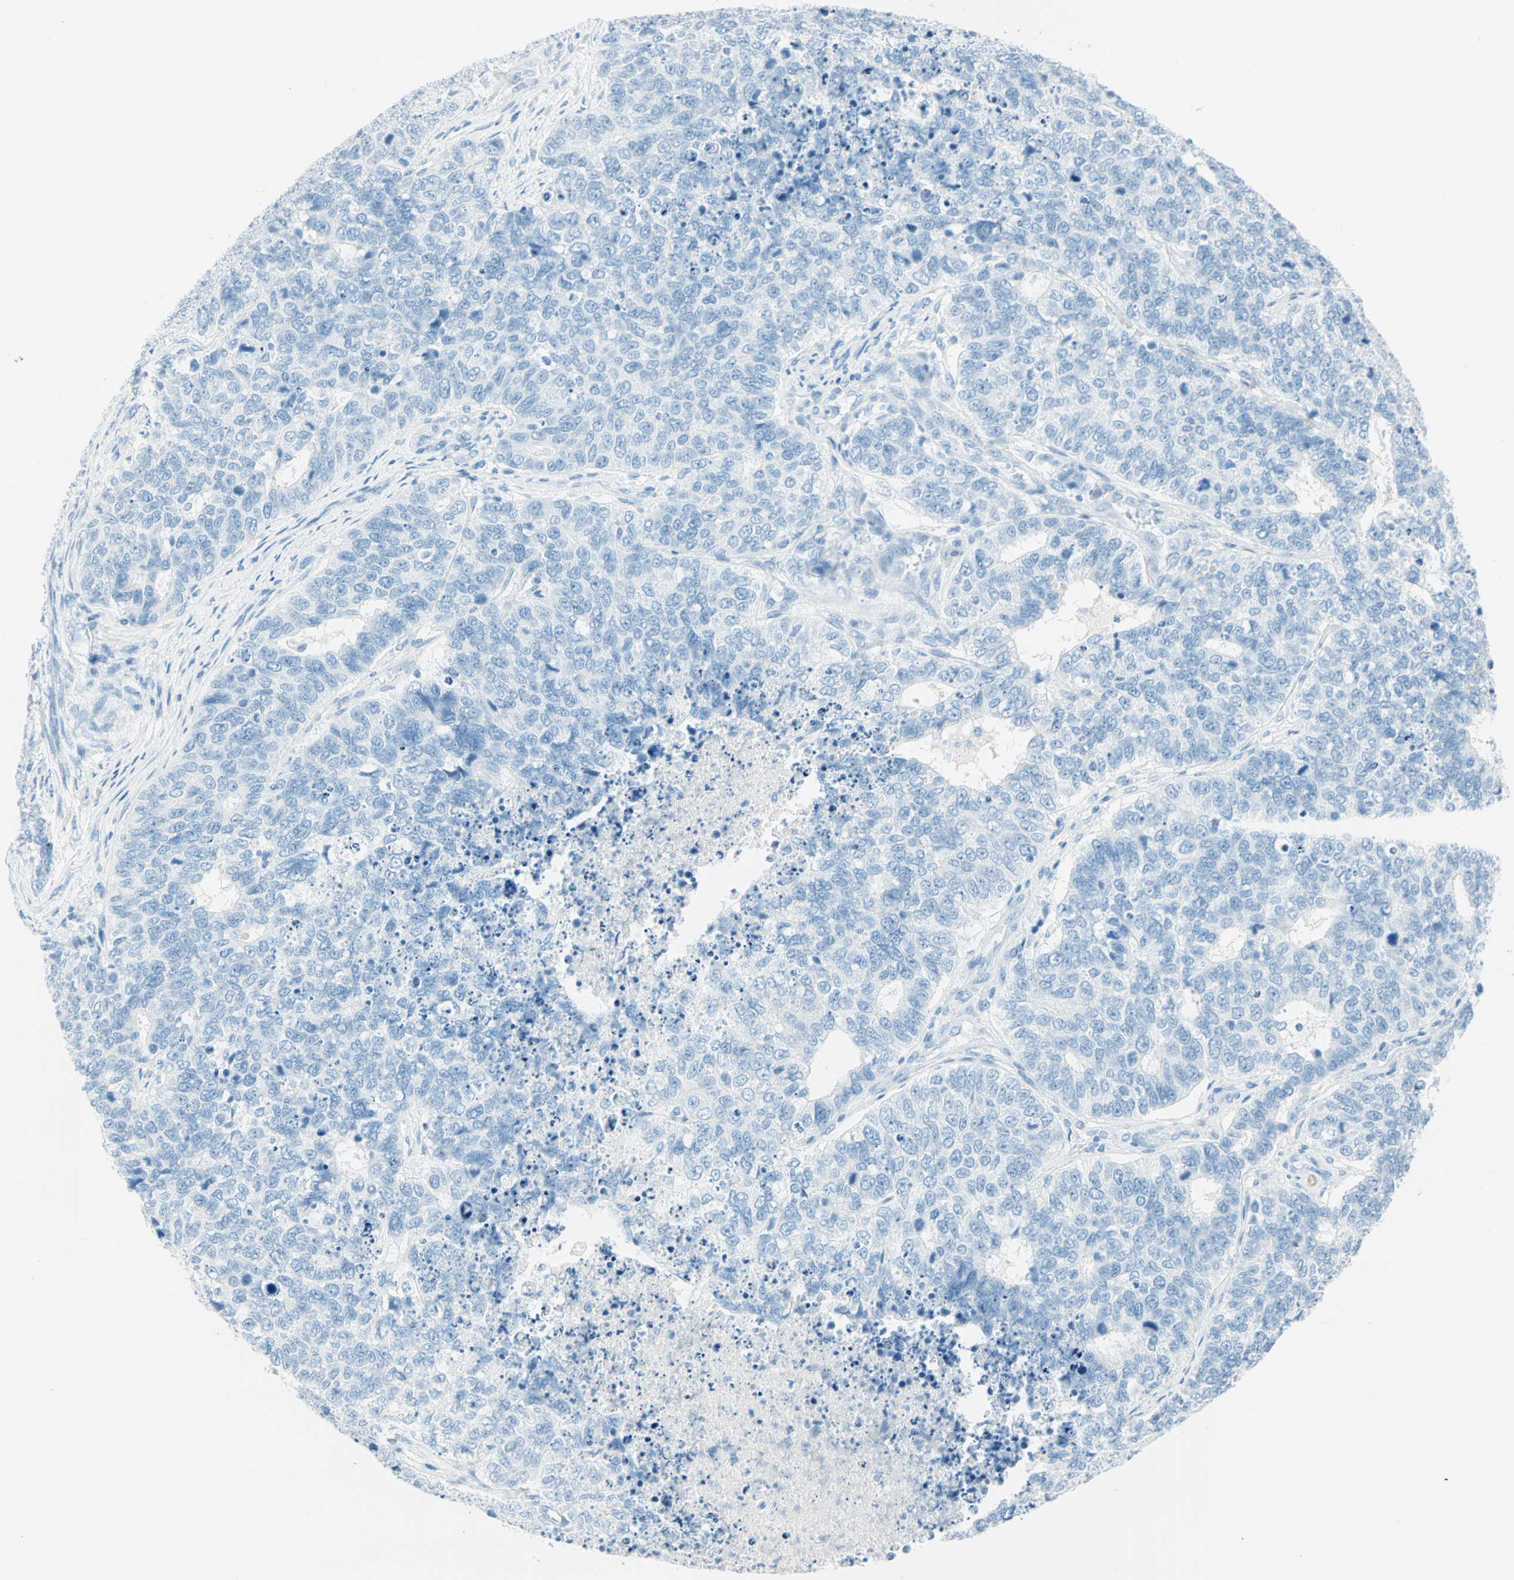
{"staining": {"intensity": "negative", "quantity": "none", "location": "none"}, "tissue": "cervical cancer", "cell_type": "Tumor cells", "image_type": "cancer", "snomed": [{"axis": "morphology", "description": "Squamous cell carcinoma, NOS"}, {"axis": "topography", "description": "Cervix"}], "caption": "Tumor cells are negative for brown protein staining in cervical cancer.", "gene": "NES", "patient": {"sex": "female", "age": 63}}